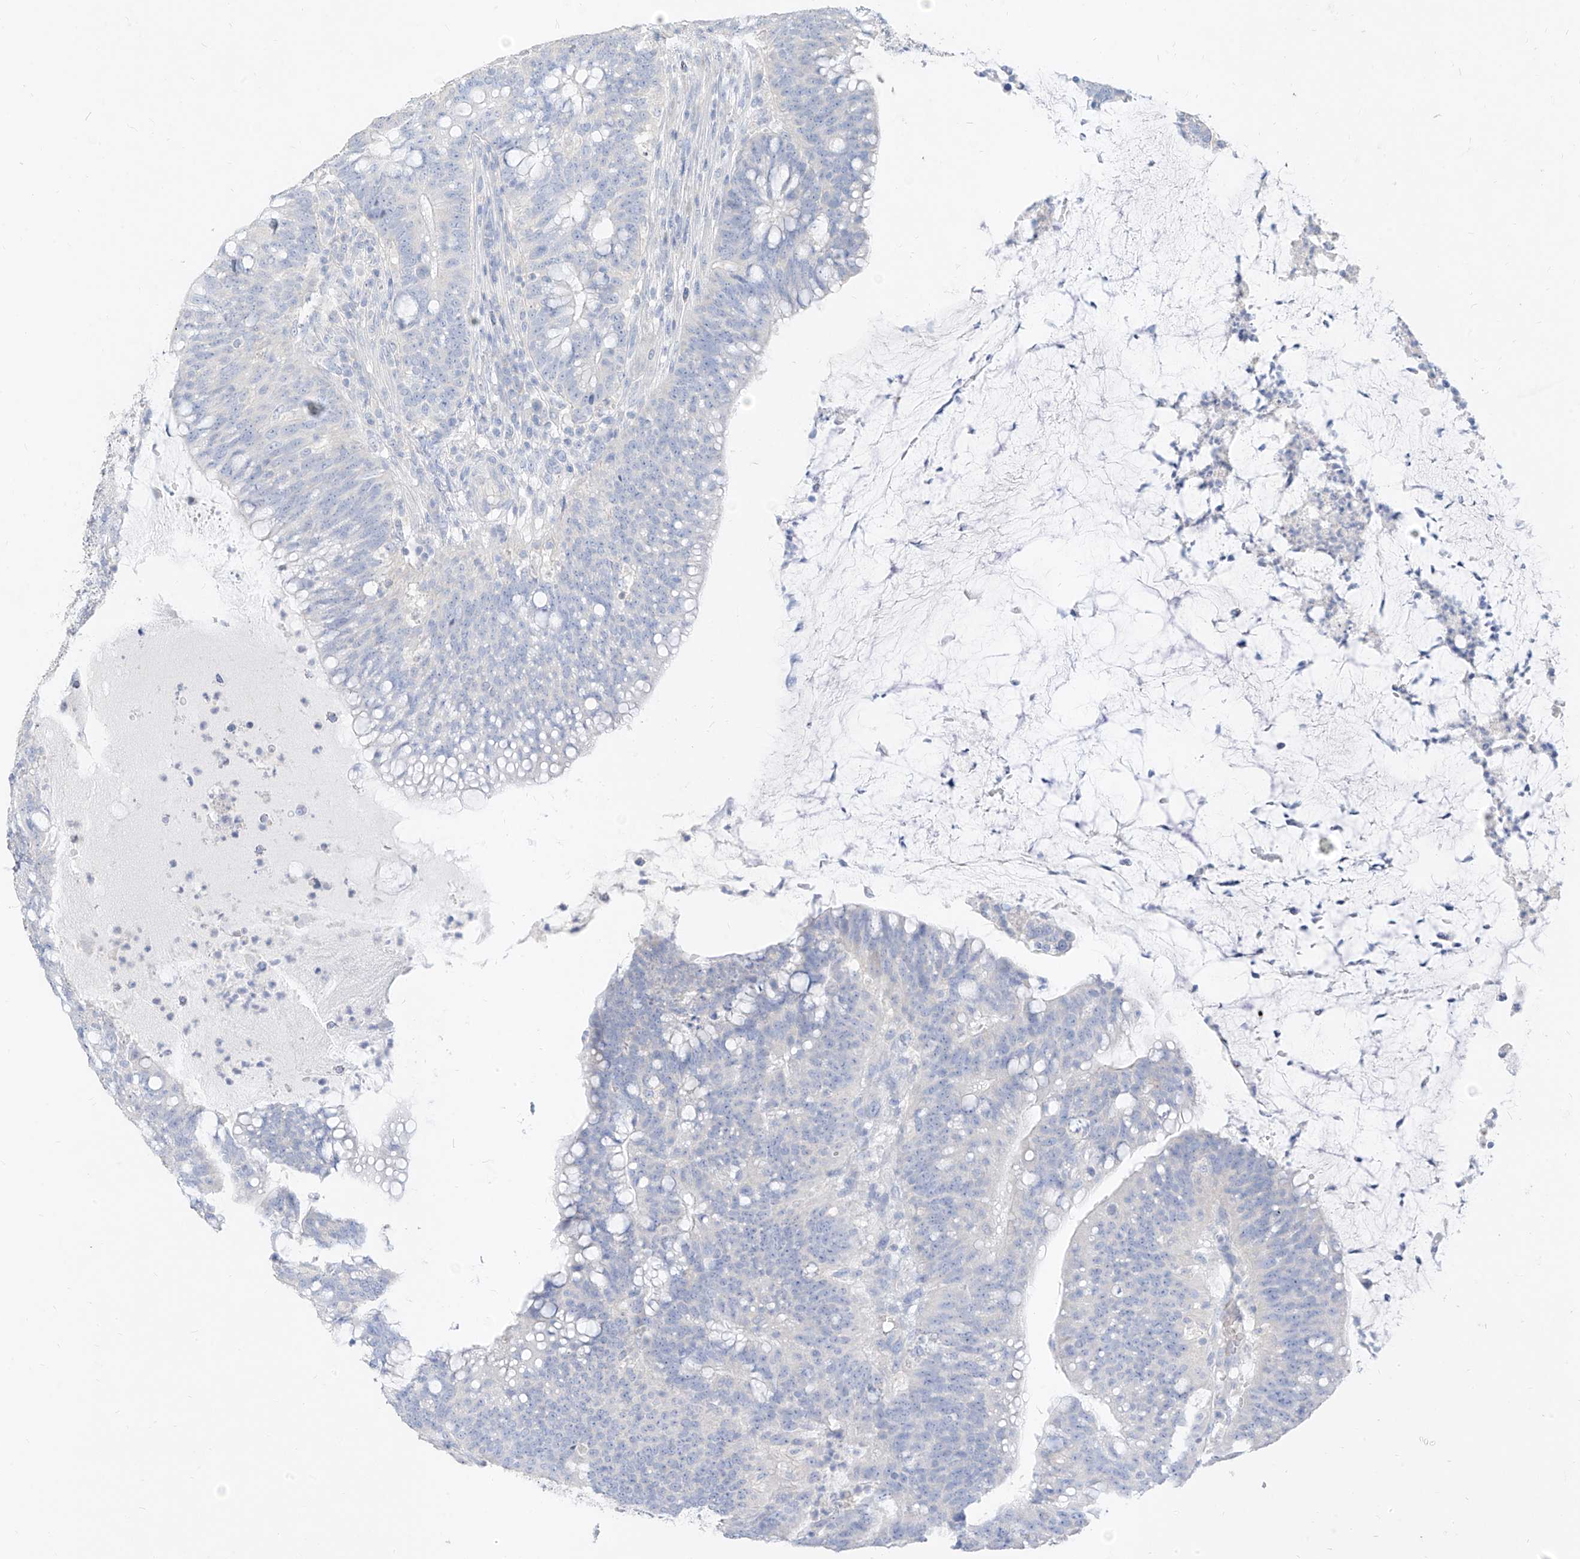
{"staining": {"intensity": "negative", "quantity": "none", "location": "none"}, "tissue": "colorectal cancer", "cell_type": "Tumor cells", "image_type": "cancer", "snomed": [{"axis": "morphology", "description": "Adenocarcinoma, NOS"}, {"axis": "topography", "description": "Colon"}], "caption": "Immunohistochemistry (IHC) image of adenocarcinoma (colorectal) stained for a protein (brown), which reveals no positivity in tumor cells. Brightfield microscopy of IHC stained with DAB (brown) and hematoxylin (blue), captured at high magnification.", "gene": "ZZEF1", "patient": {"sex": "female", "age": 66}}